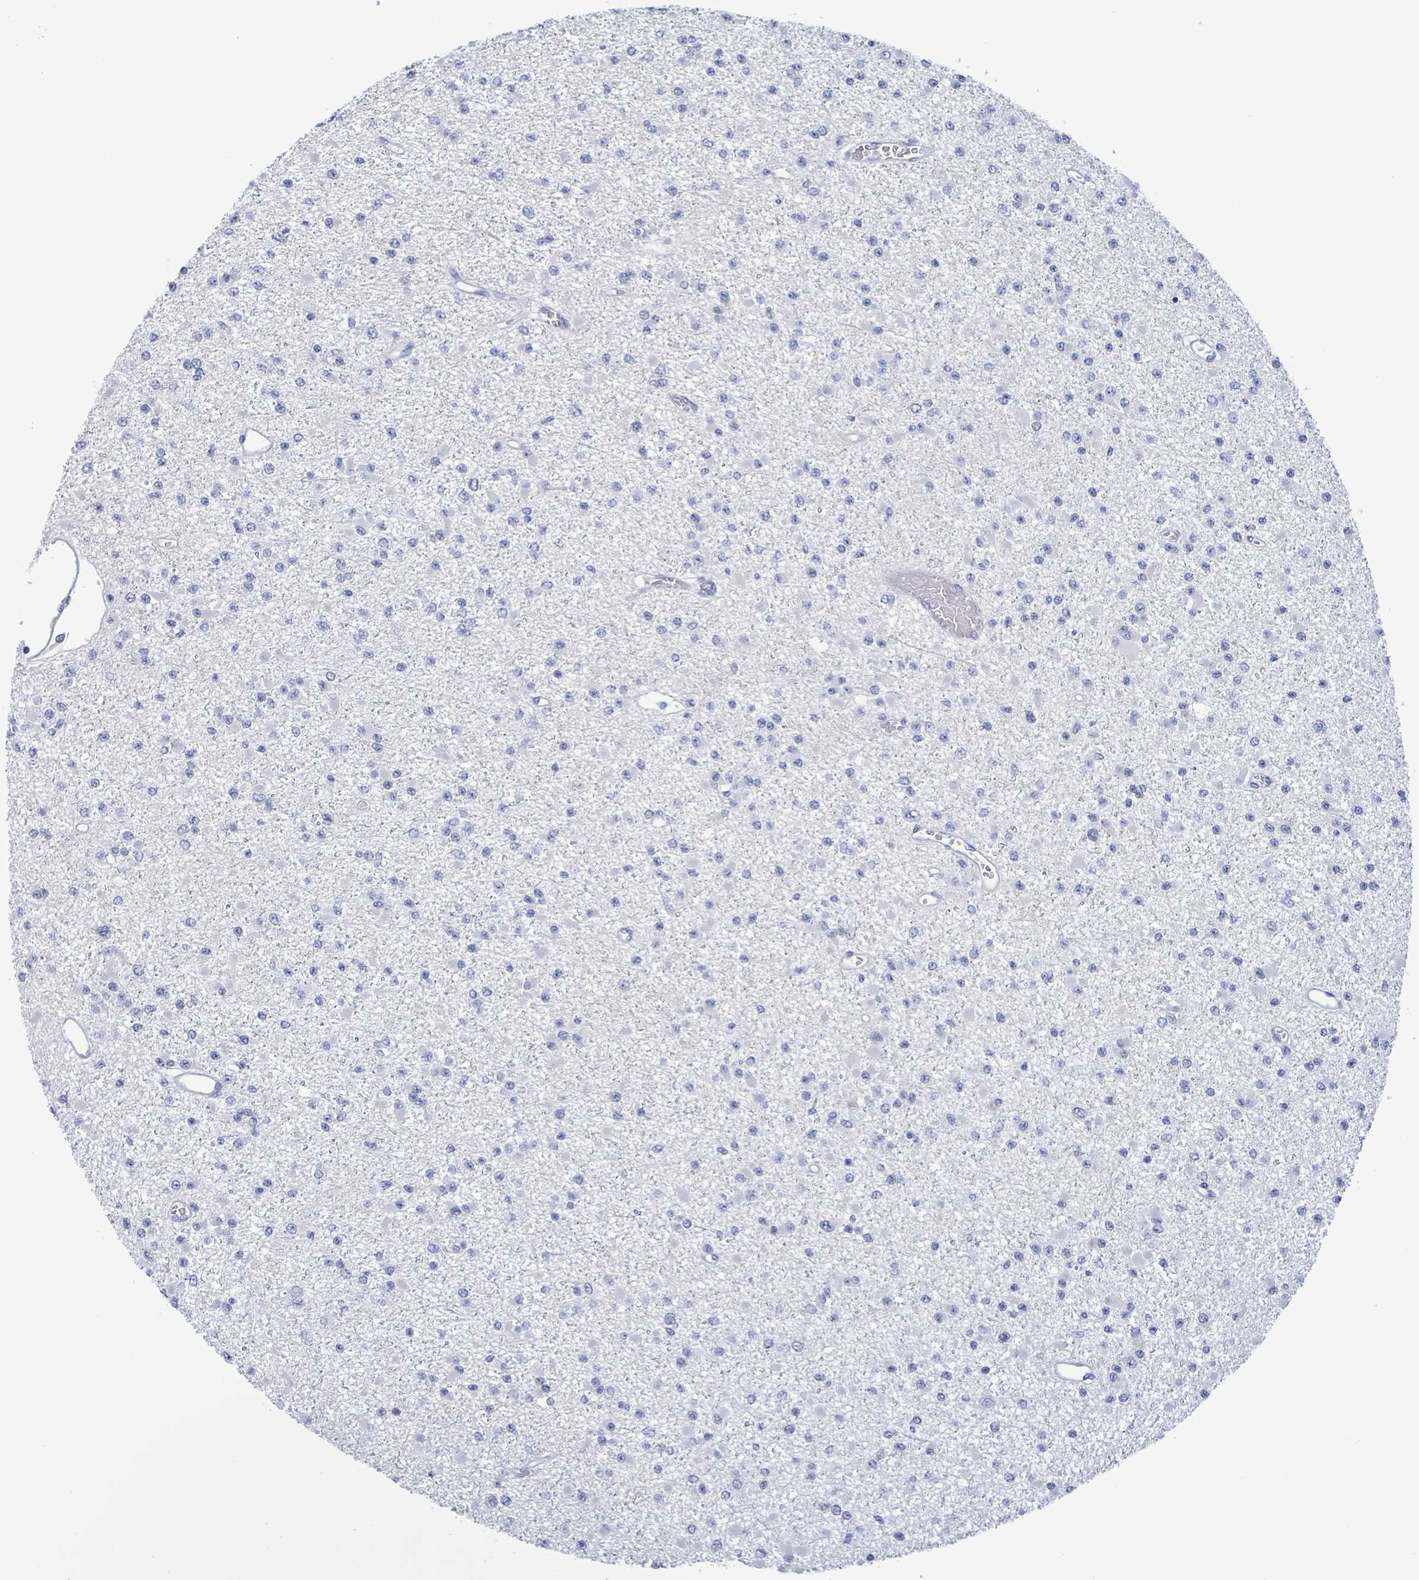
{"staining": {"intensity": "negative", "quantity": "none", "location": "none"}, "tissue": "glioma", "cell_type": "Tumor cells", "image_type": "cancer", "snomed": [{"axis": "morphology", "description": "Glioma, malignant, Low grade"}, {"axis": "topography", "description": "Brain"}], "caption": "Immunohistochemistry (IHC) micrograph of malignant glioma (low-grade) stained for a protein (brown), which exhibits no expression in tumor cells. The staining was performed using DAB (3,3'-diaminobenzidine) to visualize the protein expression in brown, while the nuclei were stained in blue with hematoxylin (Magnification: 20x).", "gene": "ZNF771", "patient": {"sex": "female", "age": 22}}